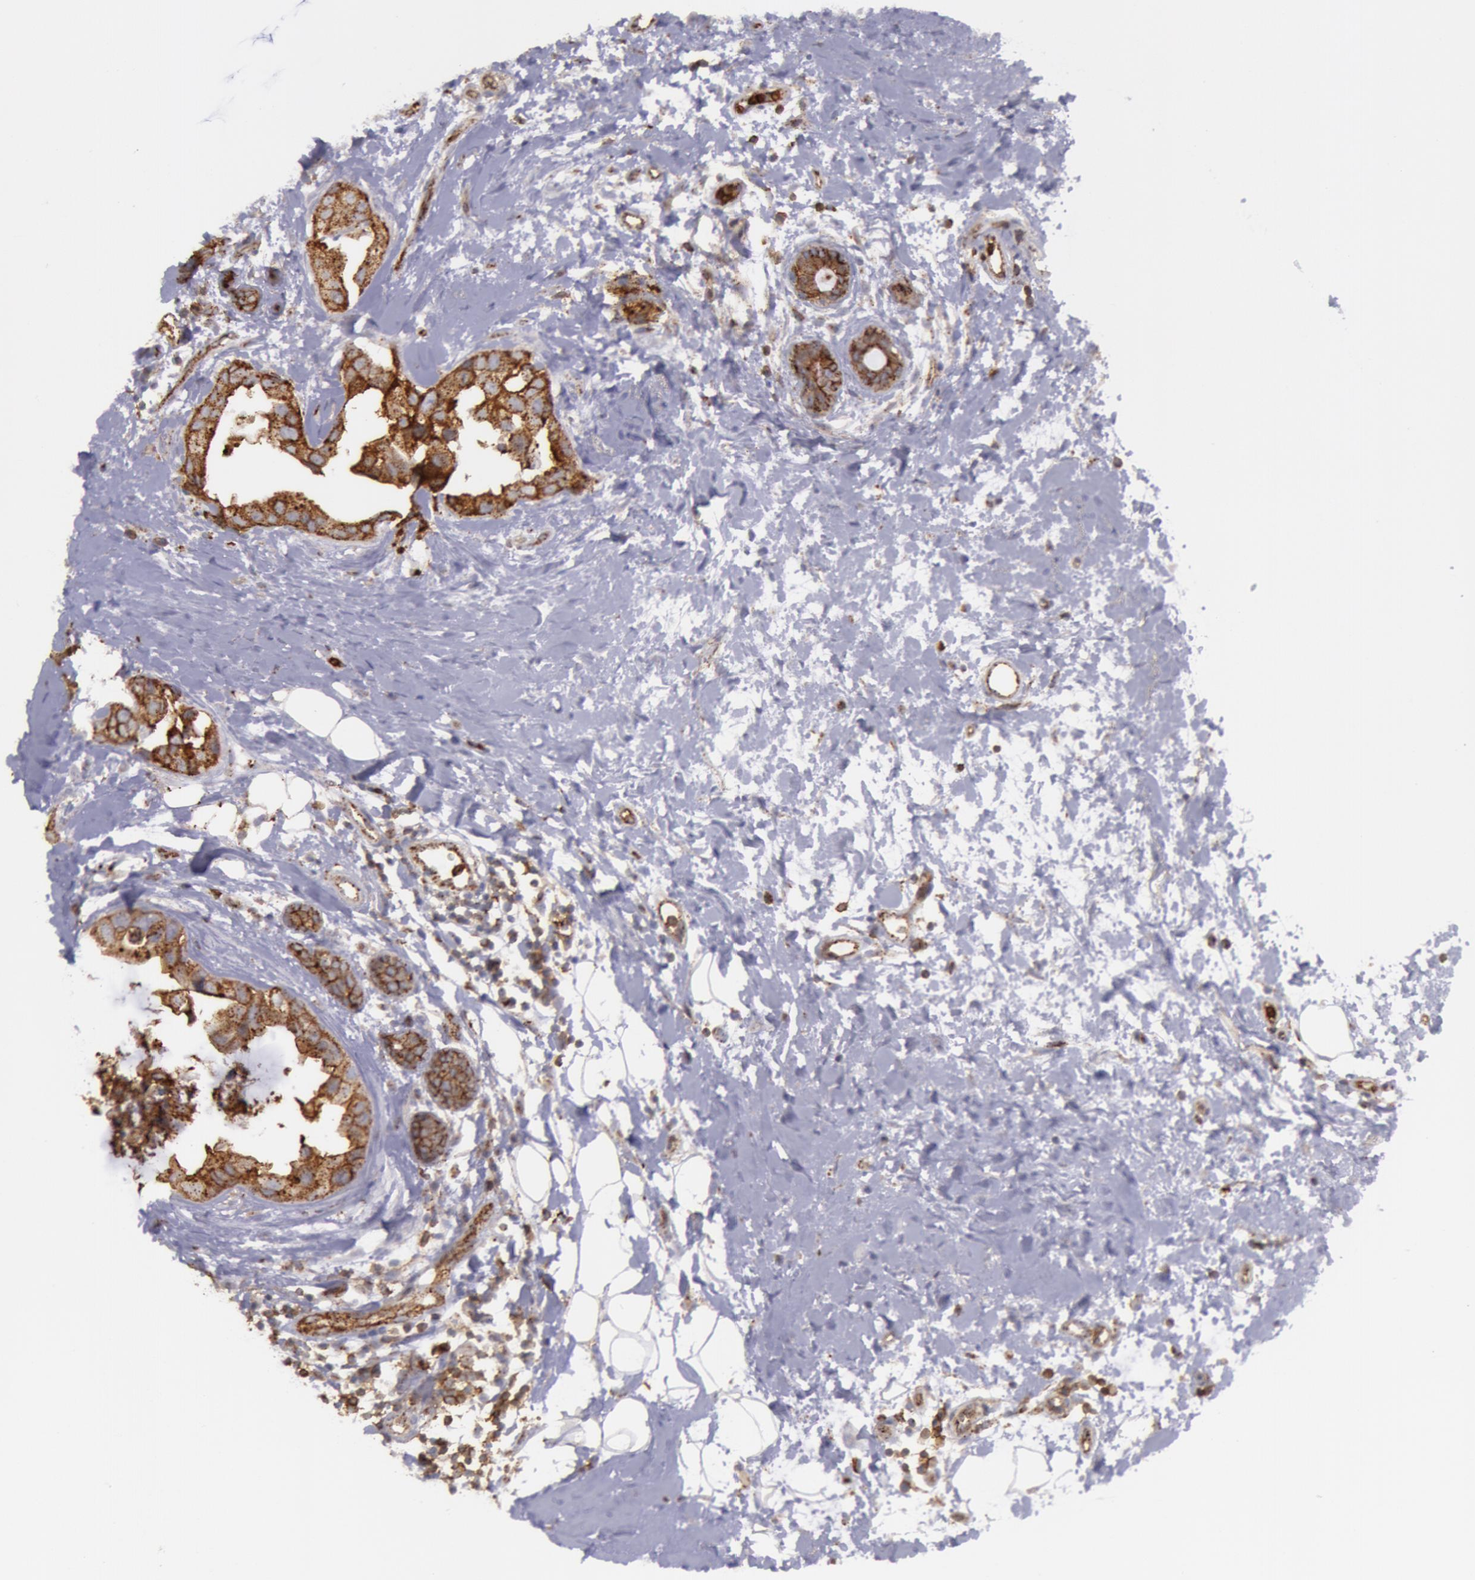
{"staining": {"intensity": "strong", "quantity": ">75%", "location": "cytoplasmic/membranous"}, "tissue": "breast cancer", "cell_type": "Tumor cells", "image_type": "cancer", "snomed": [{"axis": "morphology", "description": "Duct carcinoma"}, {"axis": "topography", "description": "Breast"}], "caption": "Immunohistochemical staining of breast cancer displays strong cytoplasmic/membranous protein expression in about >75% of tumor cells.", "gene": "FLOT2", "patient": {"sex": "female", "age": 40}}